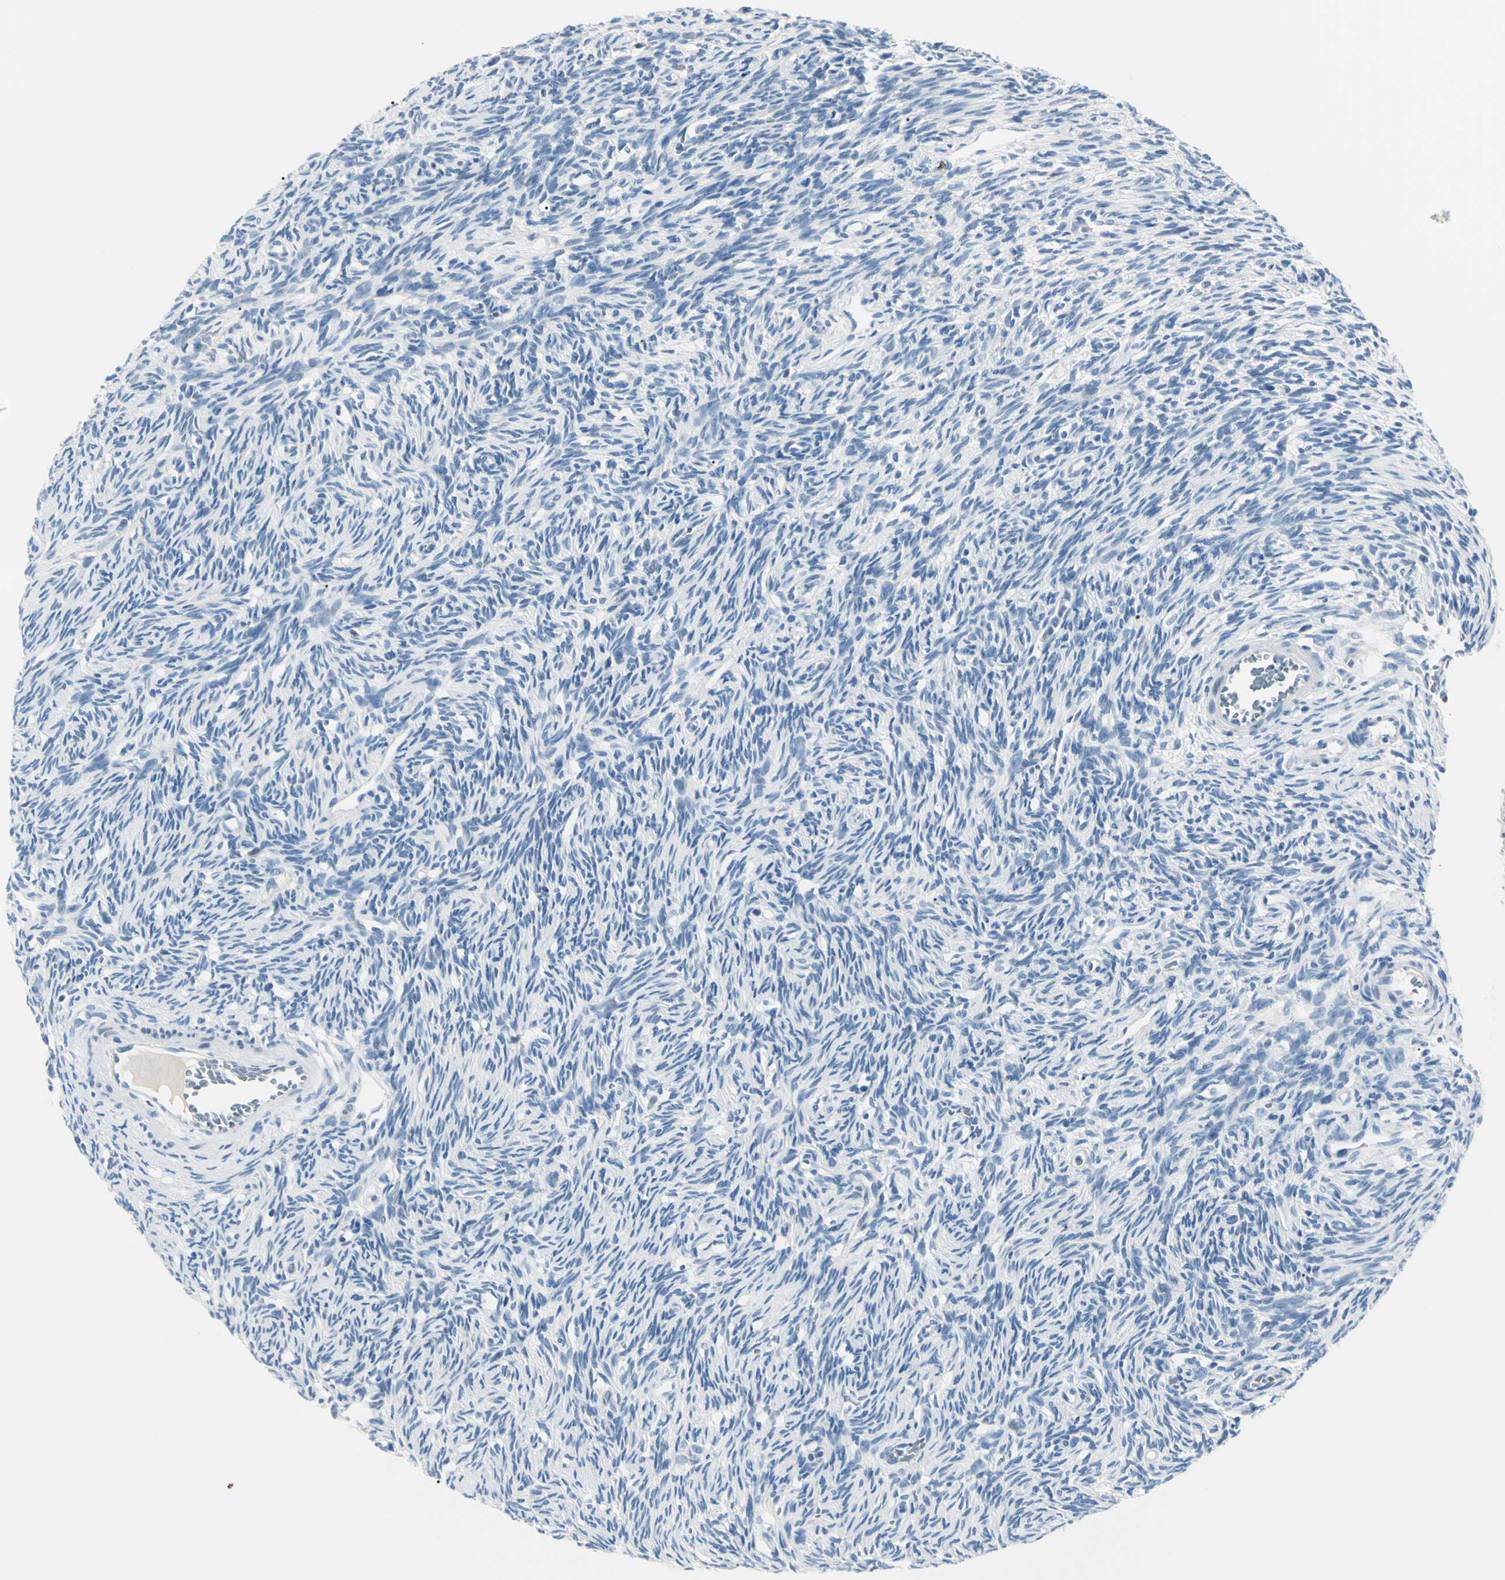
{"staining": {"intensity": "negative", "quantity": "none", "location": "none"}, "tissue": "ovary", "cell_type": "Ovarian stroma cells", "image_type": "normal", "snomed": [{"axis": "morphology", "description": "Normal tissue, NOS"}, {"axis": "topography", "description": "Ovary"}], "caption": "Immunohistochemistry of normal human ovary displays no positivity in ovarian stroma cells.", "gene": "CA2", "patient": {"sex": "female", "age": 33}}